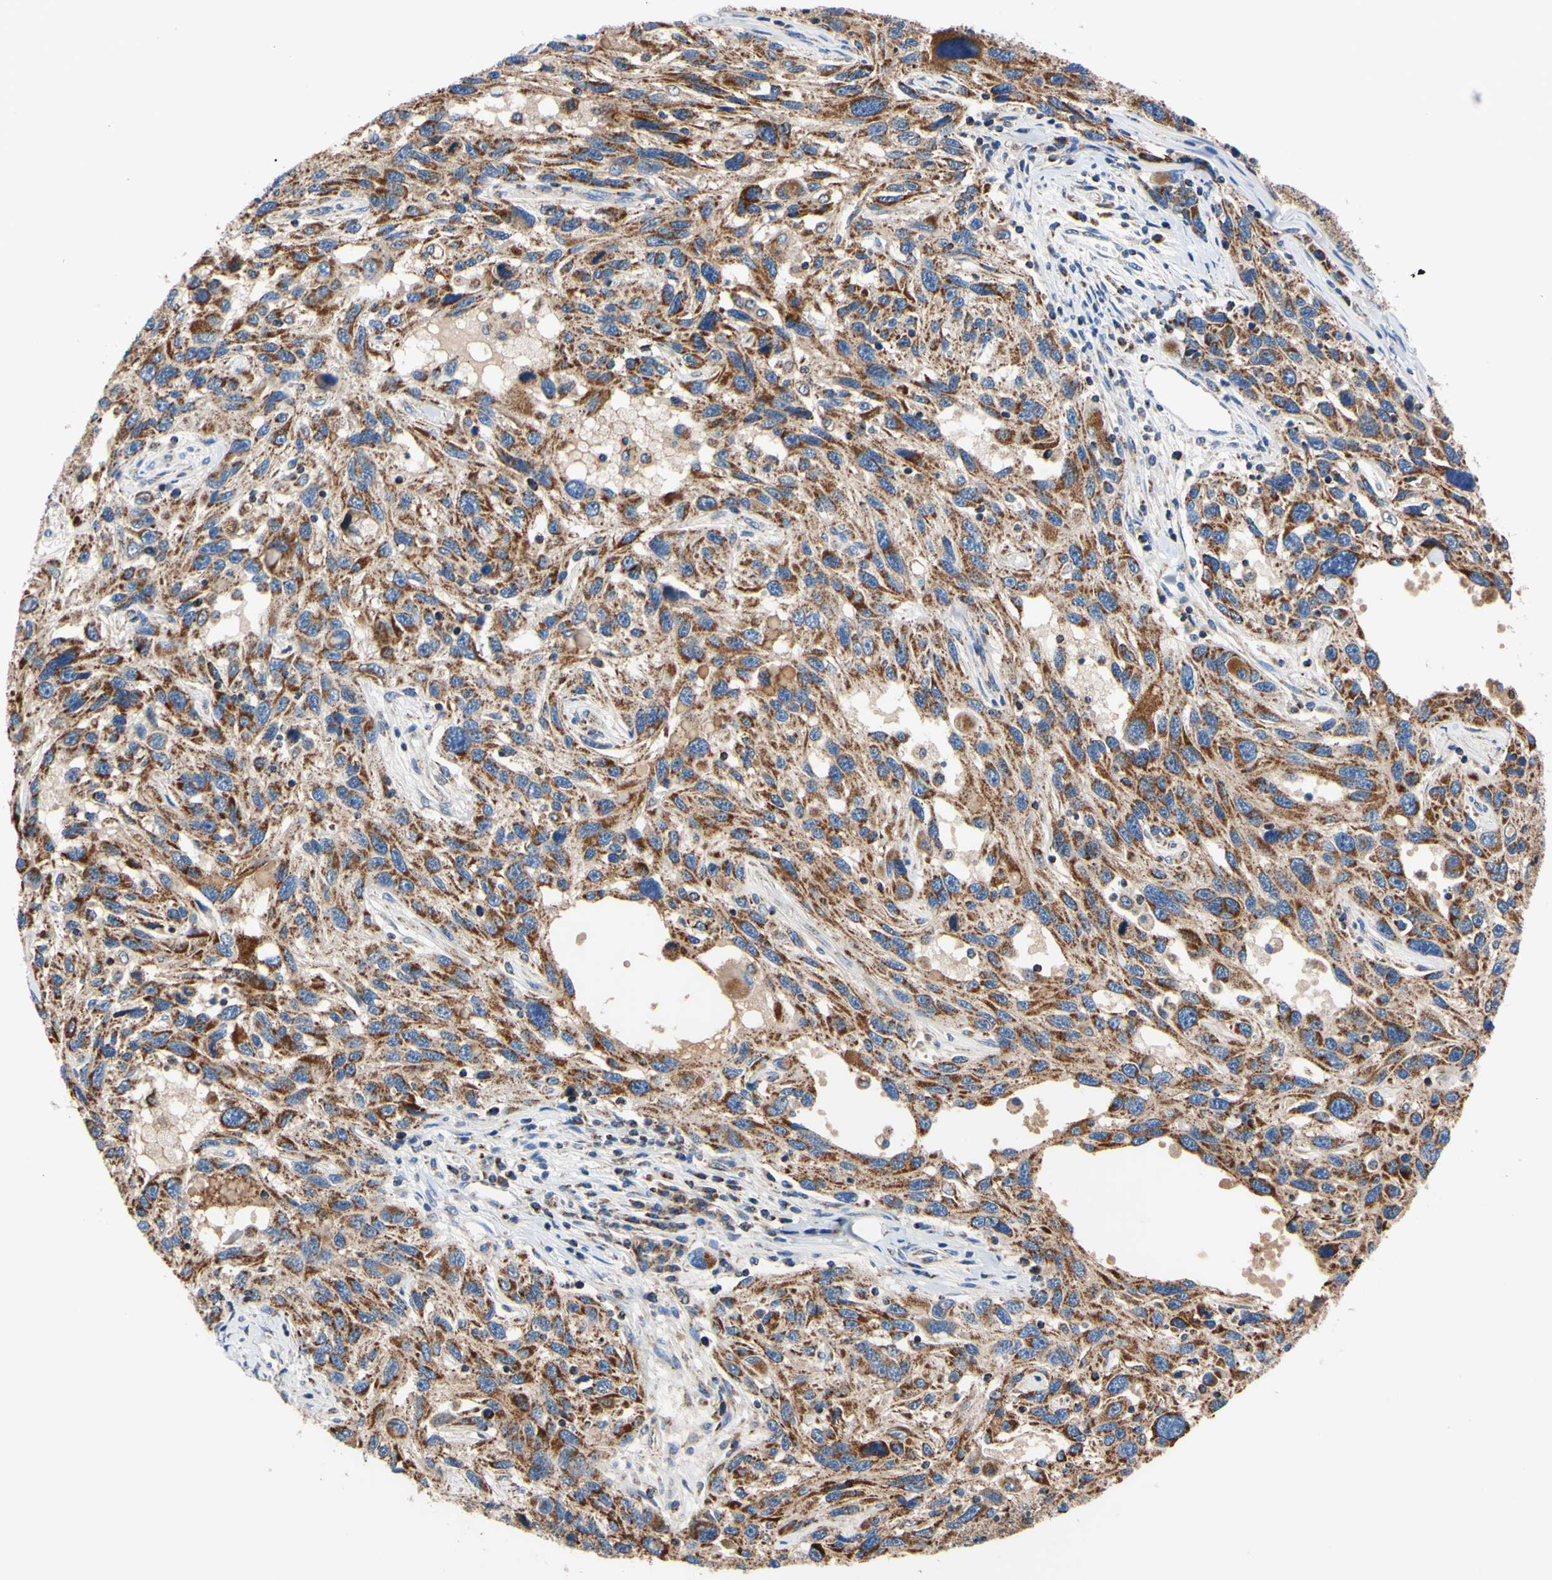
{"staining": {"intensity": "strong", "quantity": ">75%", "location": "cytoplasmic/membranous"}, "tissue": "melanoma", "cell_type": "Tumor cells", "image_type": "cancer", "snomed": [{"axis": "morphology", "description": "Malignant melanoma, NOS"}, {"axis": "topography", "description": "Skin"}], "caption": "Malignant melanoma stained for a protein exhibits strong cytoplasmic/membranous positivity in tumor cells.", "gene": "CLPP", "patient": {"sex": "male", "age": 53}}